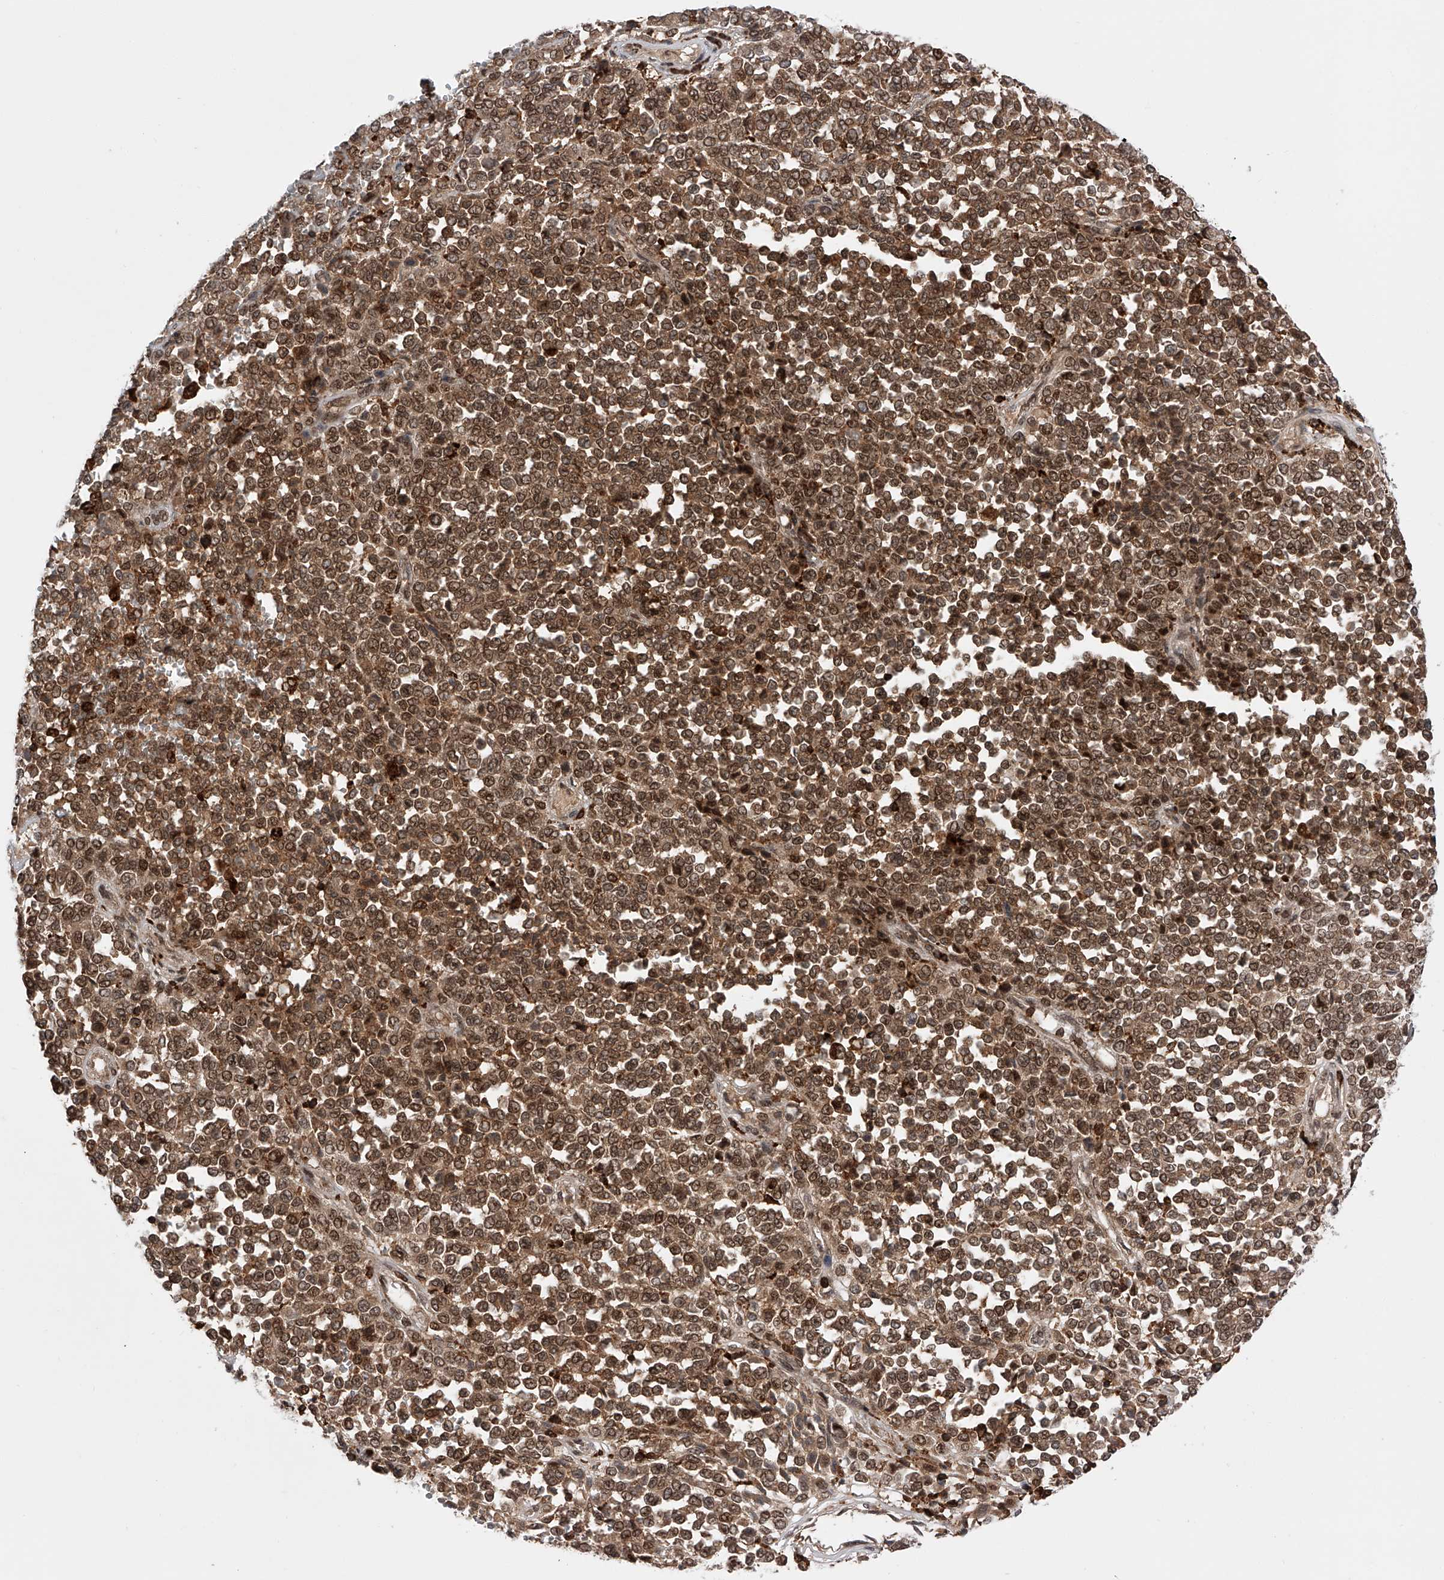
{"staining": {"intensity": "moderate", "quantity": ">75%", "location": "cytoplasmic/membranous,nuclear"}, "tissue": "melanoma", "cell_type": "Tumor cells", "image_type": "cancer", "snomed": [{"axis": "morphology", "description": "Malignant melanoma, Metastatic site"}, {"axis": "topography", "description": "Pancreas"}], "caption": "A brown stain shows moderate cytoplasmic/membranous and nuclear expression of a protein in melanoma tumor cells.", "gene": "ZNF280D", "patient": {"sex": "female", "age": 30}}